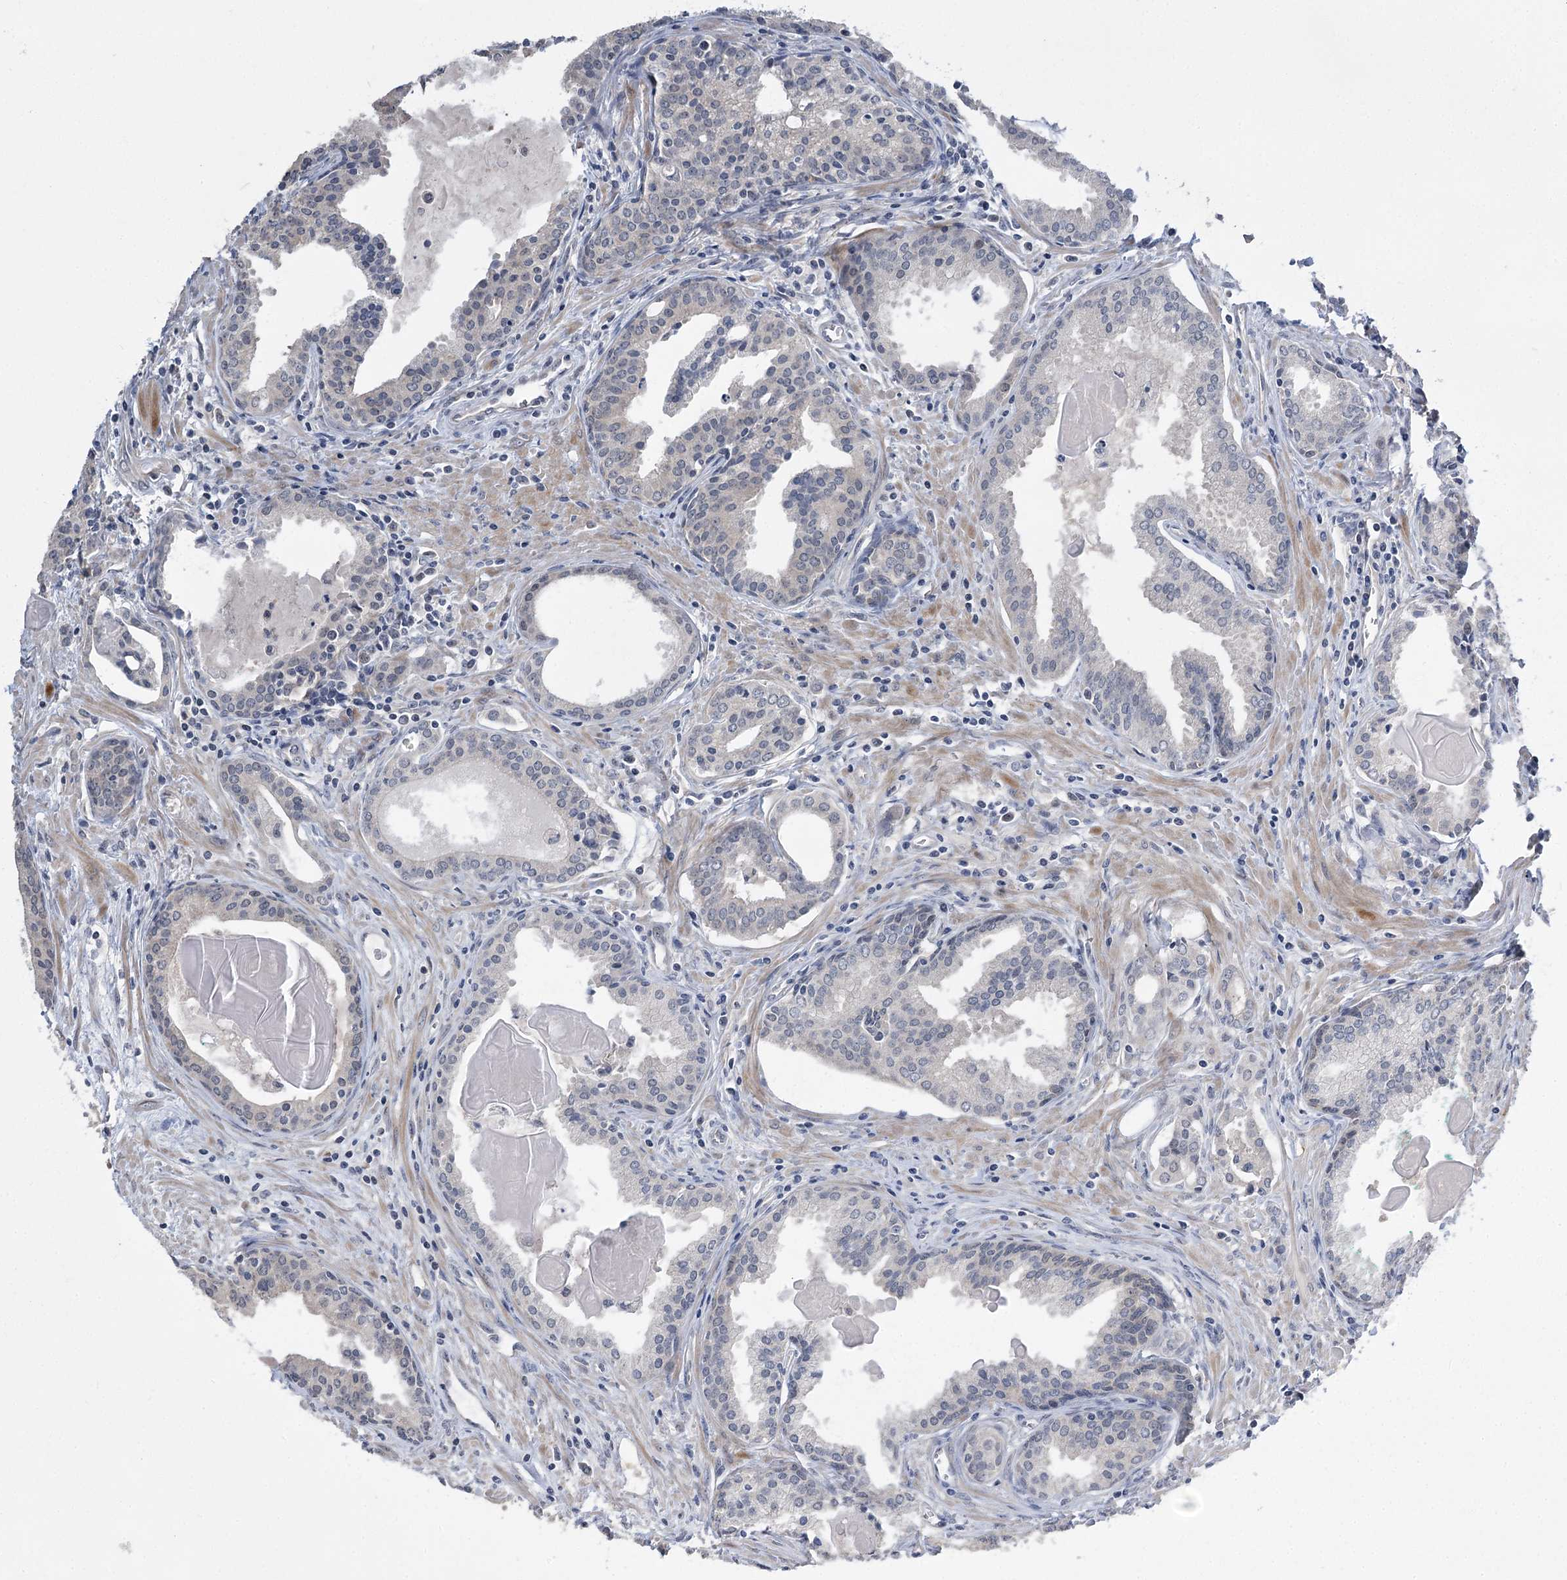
{"staining": {"intensity": "negative", "quantity": "none", "location": "none"}, "tissue": "prostate cancer", "cell_type": "Tumor cells", "image_type": "cancer", "snomed": [{"axis": "morphology", "description": "Adenocarcinoma, High grade"}, {"axis": "topography", "description": "Prostate"}], "caption": "Human adenocarcinoma (high-grade) (prostate) stained for a protein using immunohistochemistry reveals no positivity in tumor cells.", "gene": "PHYHIPL", "patient": {"sex": "male", "age": 68}}